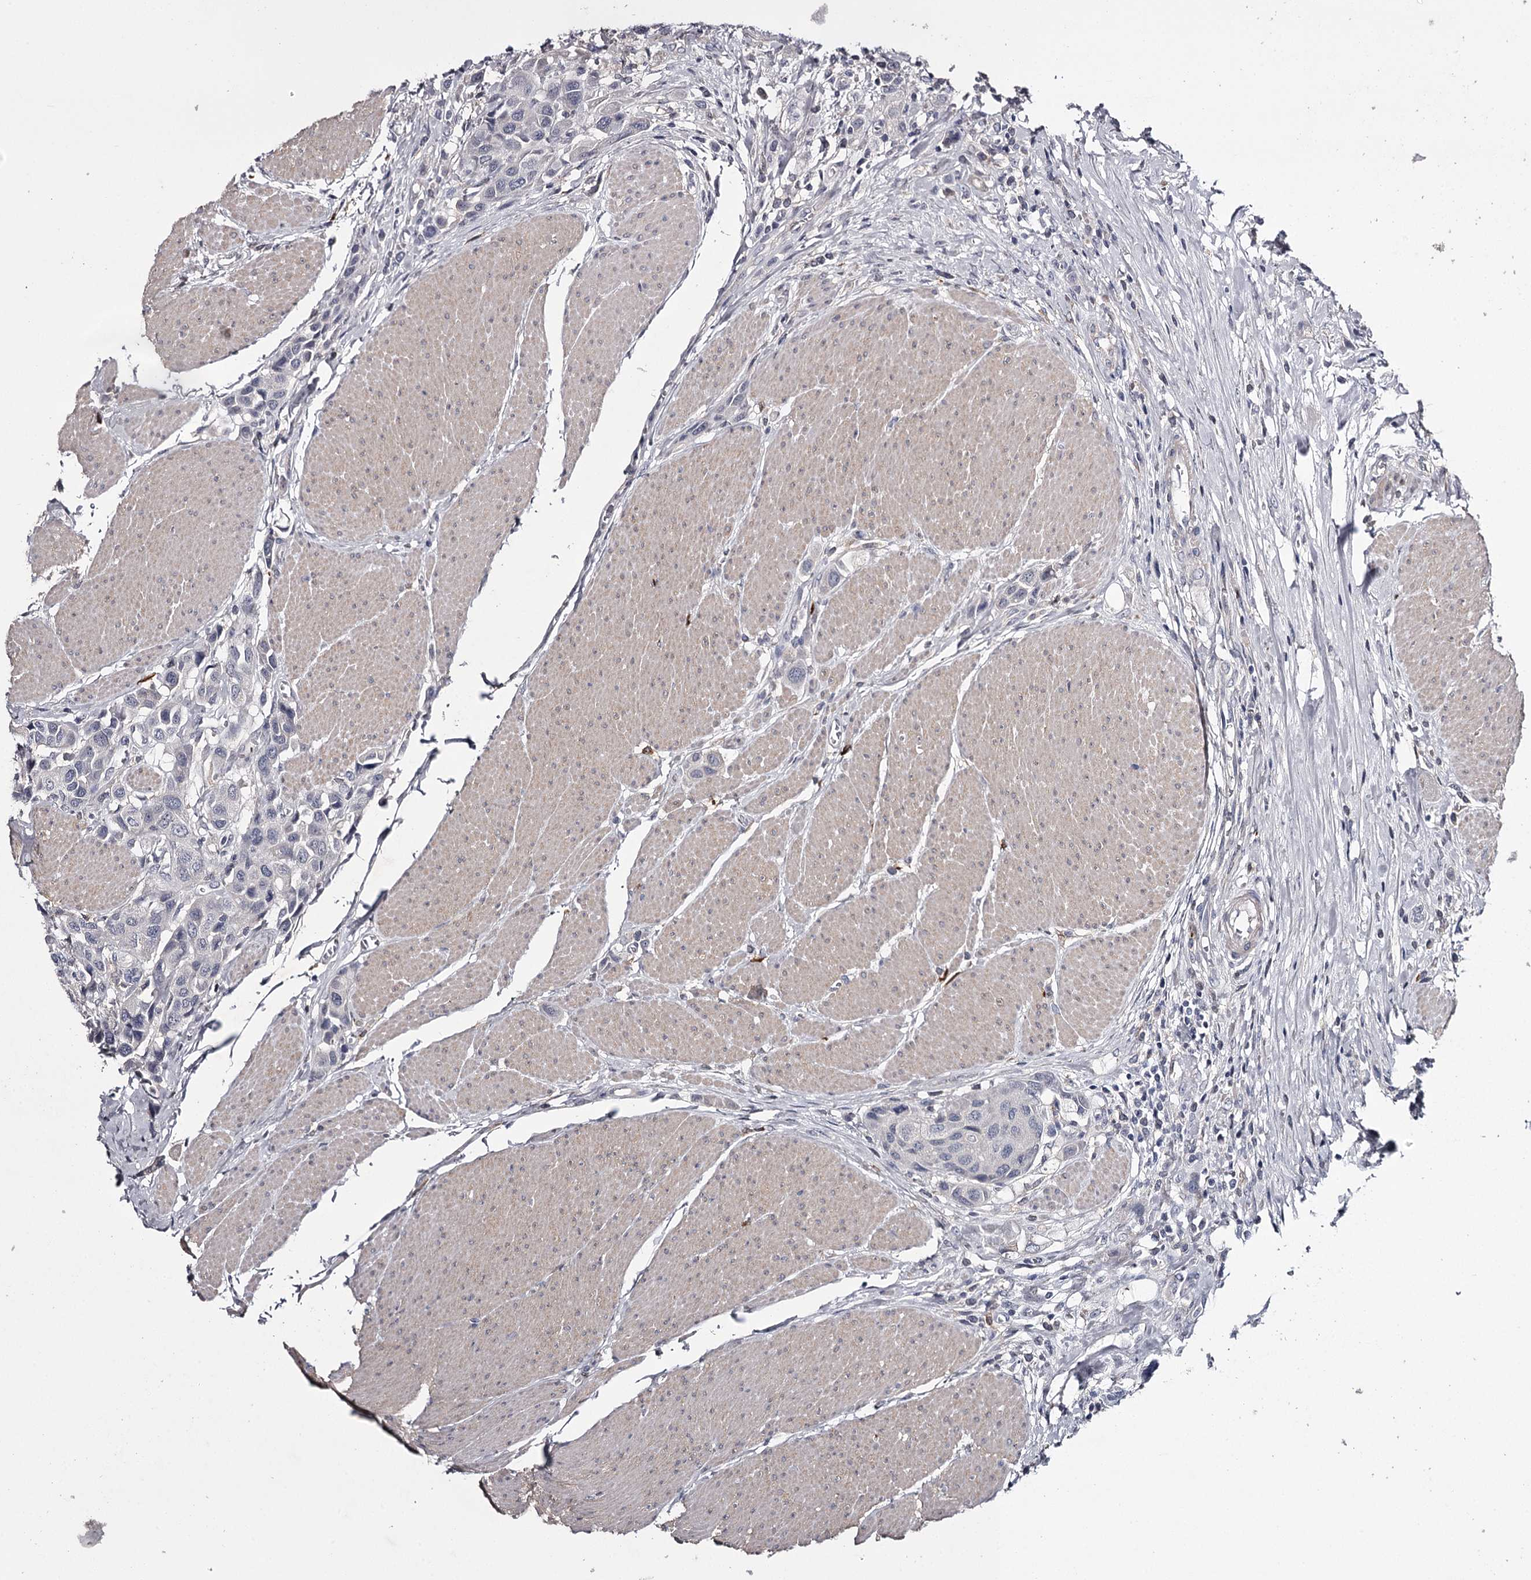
{"staining": {"intensity": "negative", "quantity": "none", "location": "none"}, "tissue": "urothelial cancer", "cell_type": "Tumor cells", "image_type": "cancer", "snomed": [{"axis": "morphology", "description": "Urothelial carcinoma, High grade"}, {"axis": "topography", "description": "Urinary bladder"}], "caption": "Immunohistochemistry photomicrograph of urothelial cancer stained for a protein (brown), which displays no expression in tumor cells.", "gene": "FDXACB1", "patient": {"sex": "male", "age": 50}}